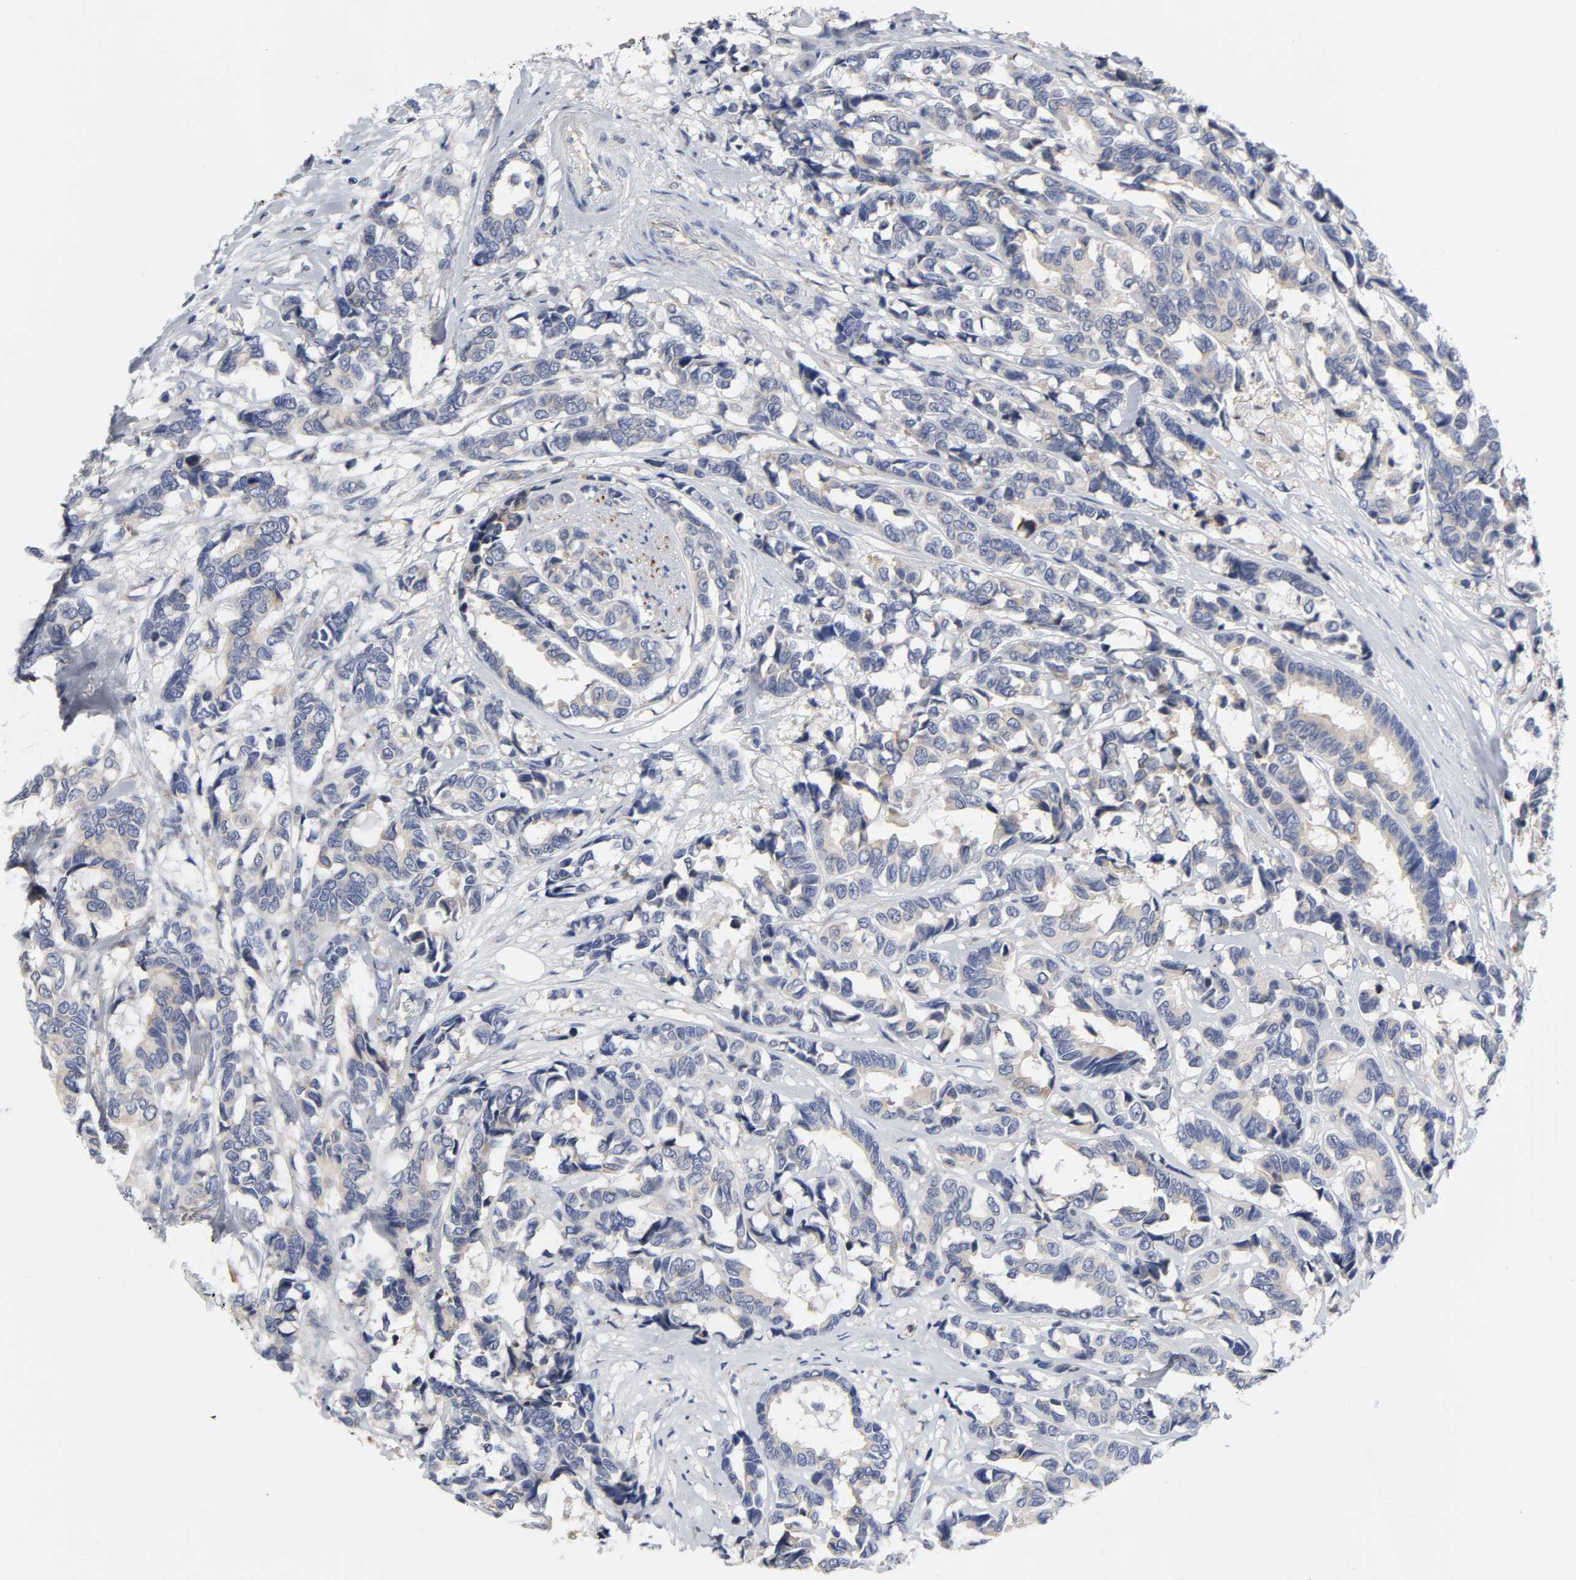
{"staining": {"intensity": "weak", "quantity": ">75%", "location": "cytoplasmic/membranous"}, "tissue": "breast cancer", "cell_type": "Tumor cells", "image_type": "cancer", "snomed": [{"axis": "morphology", "description": "Duct carcinoma"}, {"axis": "topography", "description": "Breast"}], "caption": "An image of breast infiltrating ductal carcinoma stained for a protein exhibits weak cytoplasmic/membranous brown staining in tumor cells. The protein is shown in brown color, while the nuclei are stained blue.", "gene": "HCK", "patient": {"sex": "female", "age": 87}}